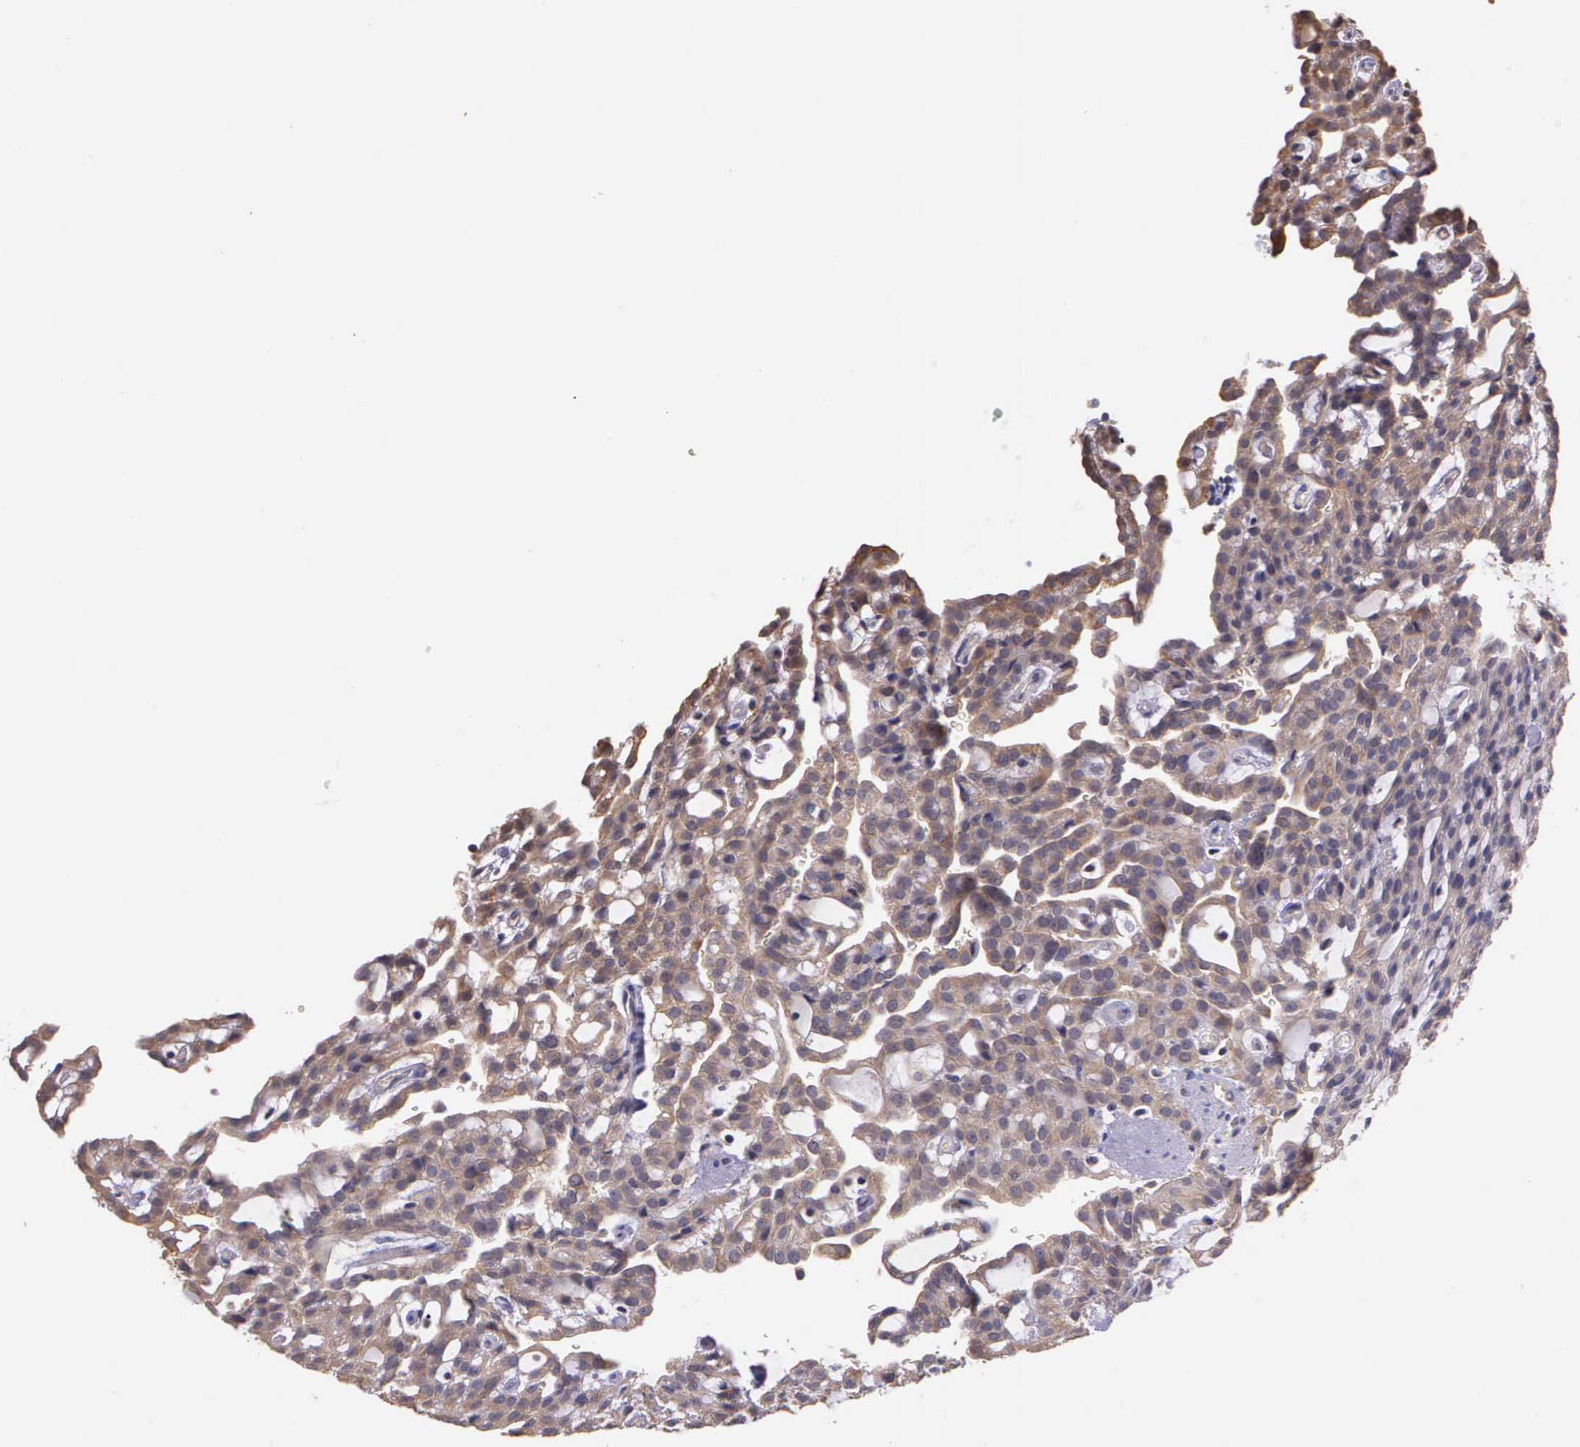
{"staining": {"intensity": "weak", "quantity": ">75%", "location": "cytoplasmic/membranous"}, "tissue": "renal cancer", "cell_type": "Tumor cells", "image_type": "cancer", "snomed": [{"axis": "morphology", "description": "Adenocarcinoma, NOS"}, {"axis": "topography", "description": "Kidney"}], "caption": "Immunohistochemical staining of renal cancer (adenocarcinoma) reveals low levels of weak cytoplasmic/membranous protein staining in about >75% of tumor cells. Immunohistochemistry (ihc) stains the protein of interest in brown and the nuclei are stained blue.", "gene": "IGBP1", "patient": {"sex": "male", "age": 63}}